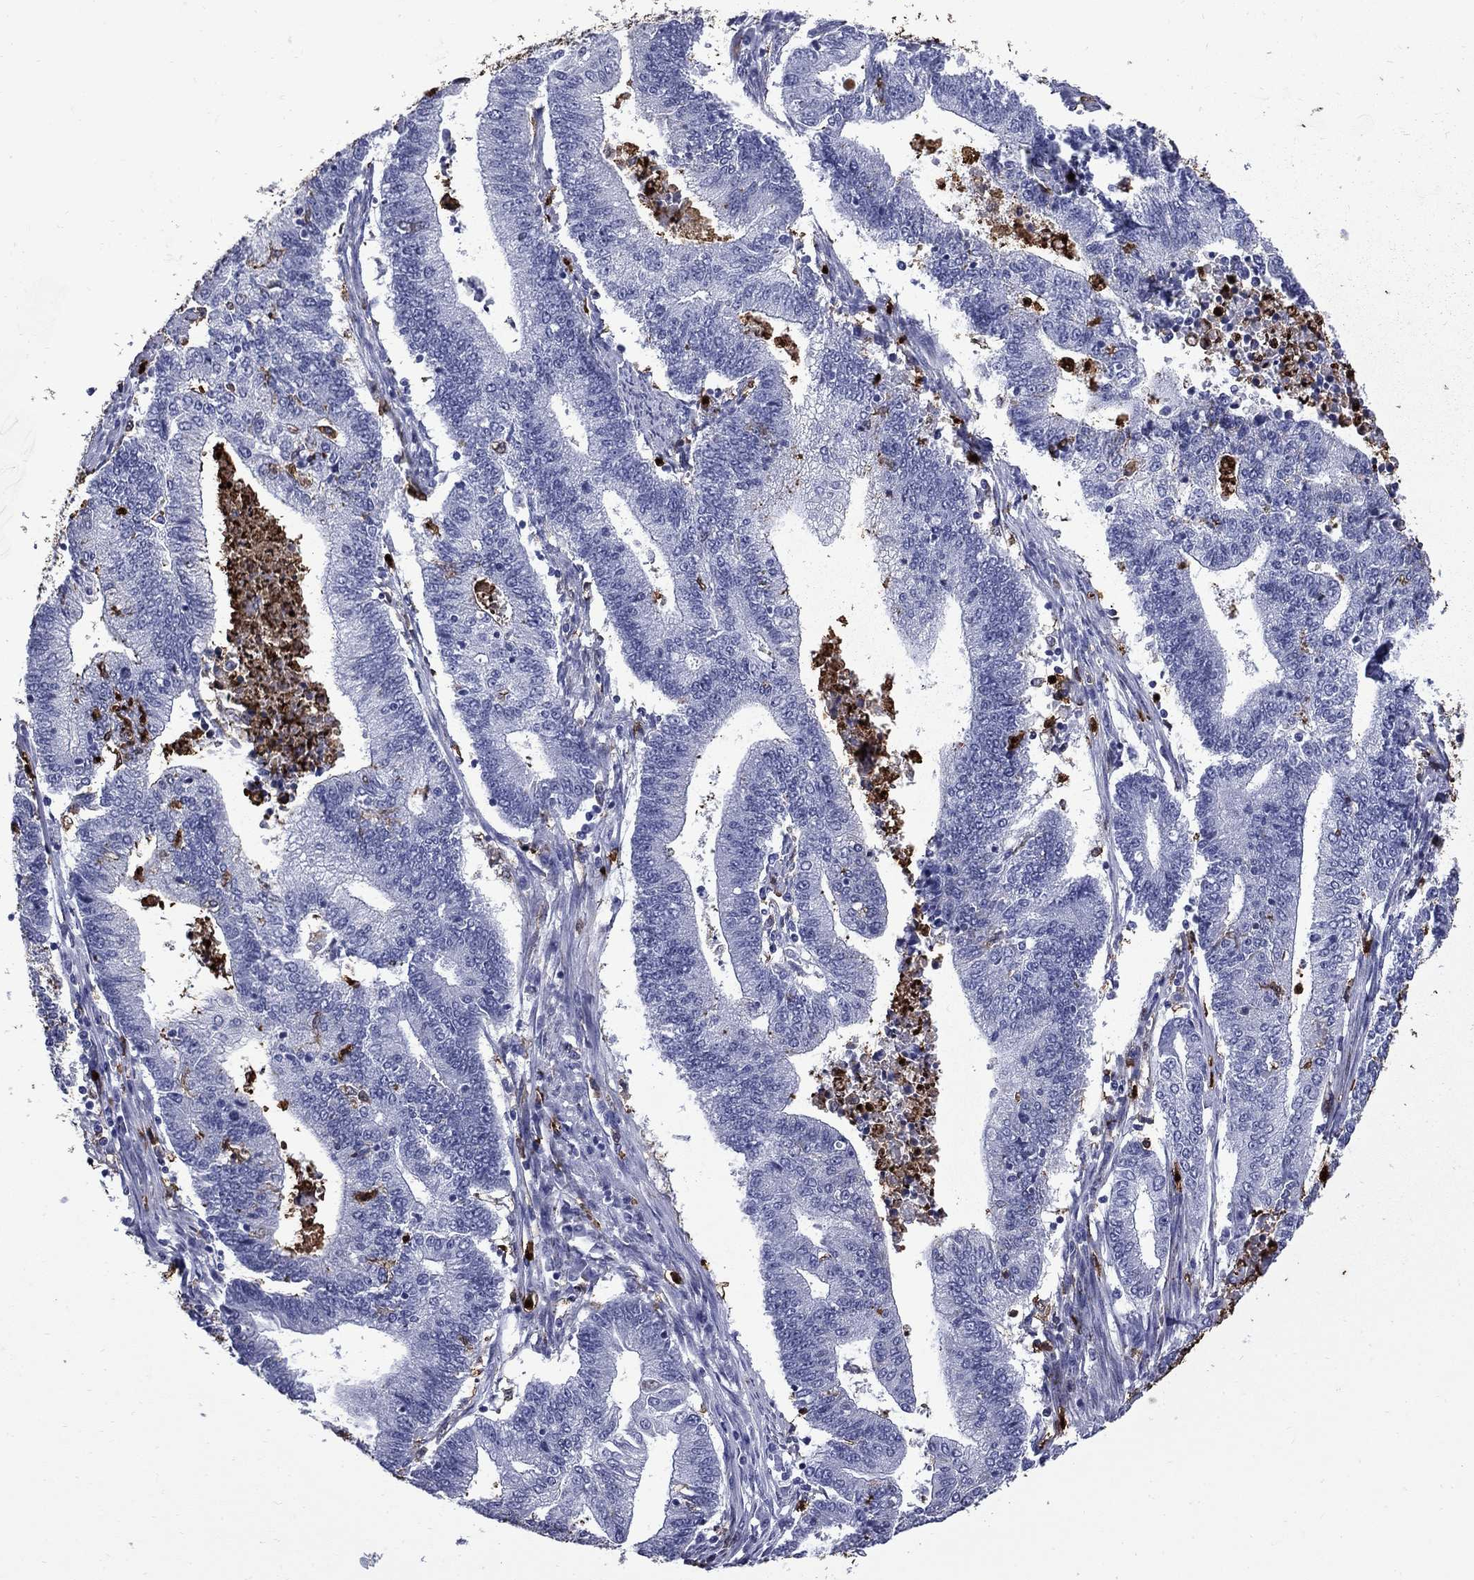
{"staining": {"intensity": "negative", "quantity": "none", "location": "none"}, "tissue": "endometrial cancer", "cell_type": "Tumor cells", "image_type": "cancer", "snomed": [{"axis": "morphology", "description": "Adenocarcinoma, NOS"}, {"axis": "topography", "description": "Uterus"}, {"axis": "topography", "description": "Endometrium"}], "caption": "An immunohistochemistry (IHC) image of endometrial cancer (adenocarcinoma) is shown. There is no staining in tumor cells of endometrial cancer (adenocarcinoma). (DAB immunohistochemistry, high magnification).", "gene": "TRIM29", "patient": {"sex": "female", "age": 54}}